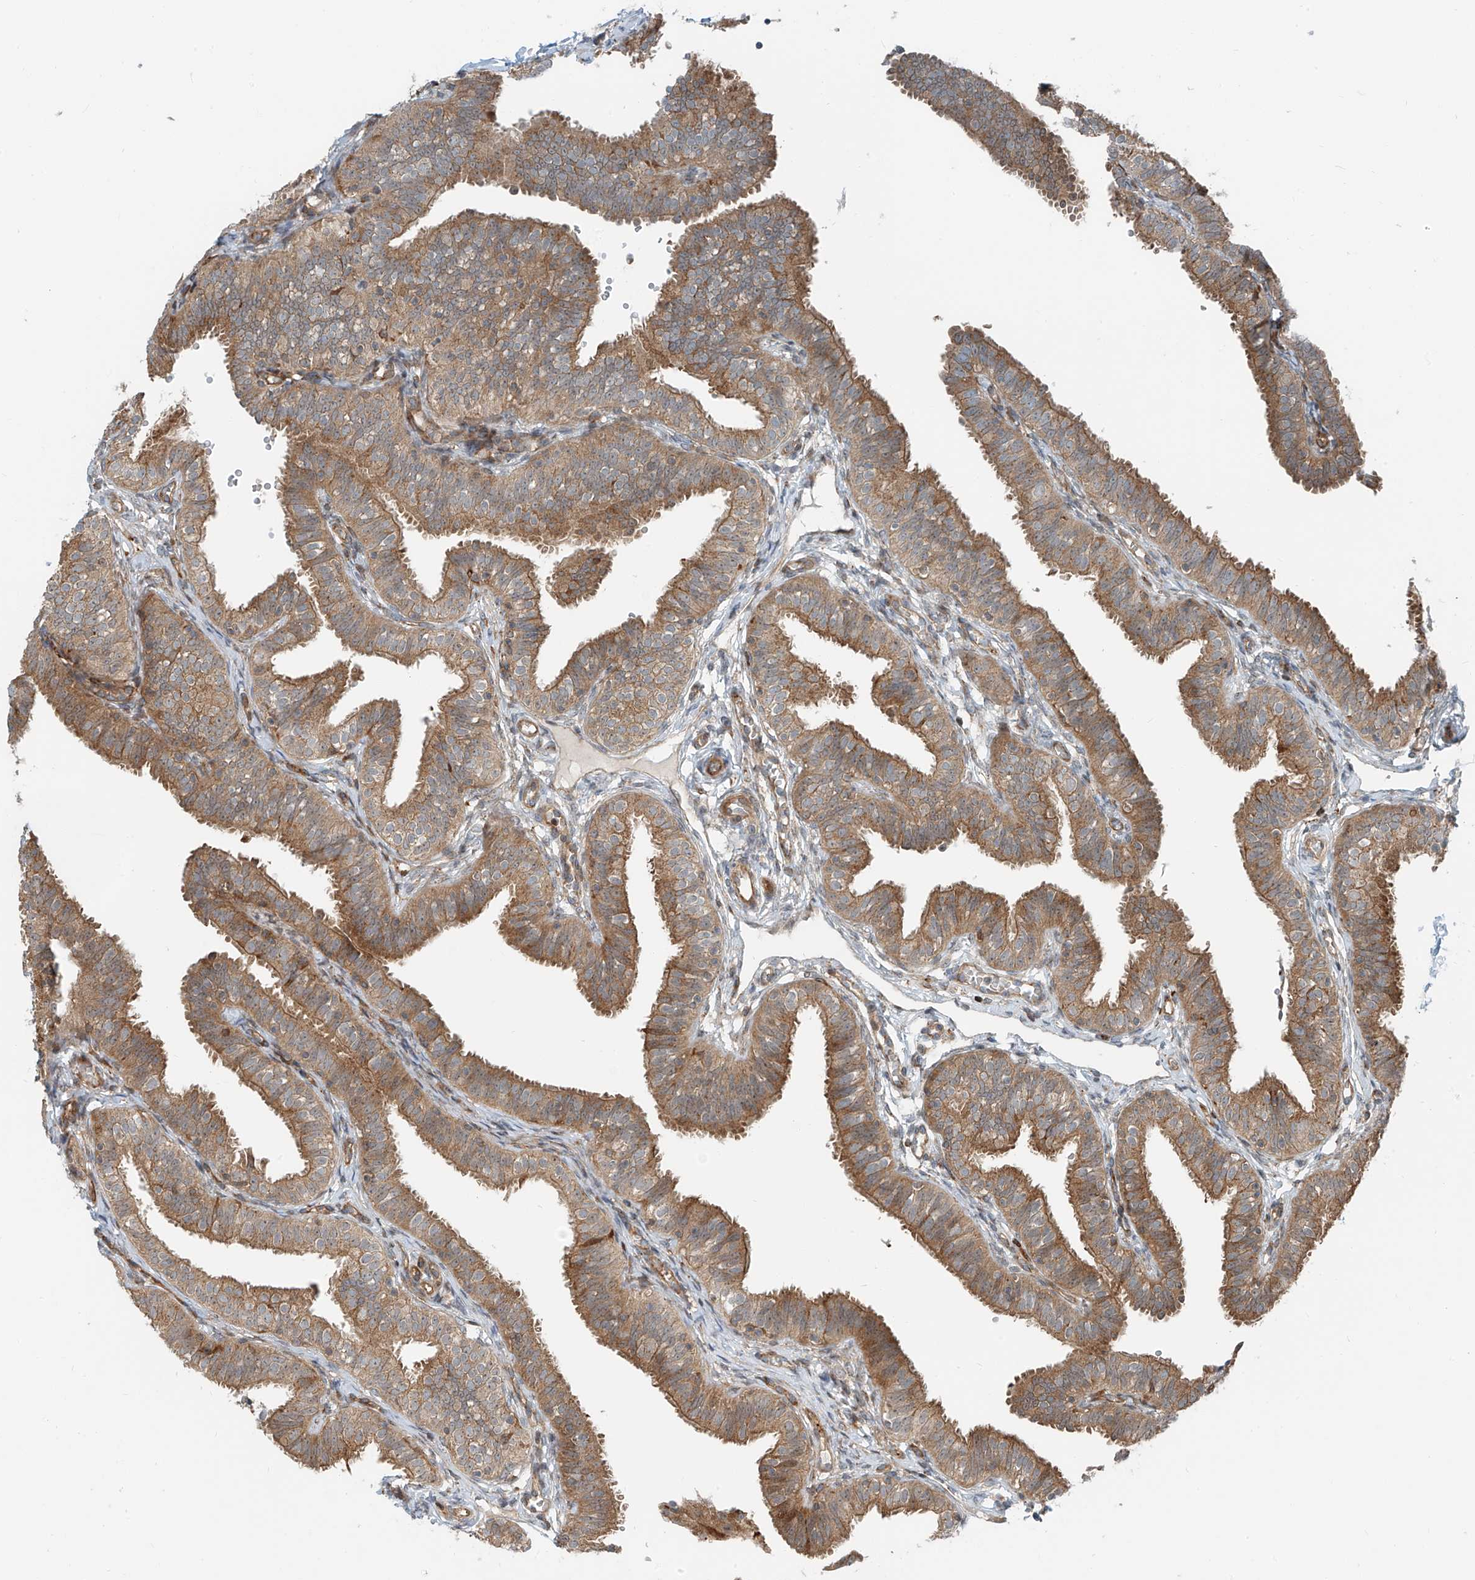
{"staining": {"intensity": "moderate", "quantity": ">75%", "location": "cytoplasmic/membranous"}, "tissue": "fallopian tube", "cell_type": "Glandular cells", "image_type": "normal", "snomed": [{"axis": "morphology", "description": "Normal tissue, NOS"}, {"axis": "topography", "description": "Fallopian tube"}], "caption": "This photomicrograph shows unremarkable fallopian tube stained with IHC to label a protein in brown. The cytoplasmic/membranous of glandular cells show moderate positivity for the protein. Nuclei are counter-stained blue.", "gene": "USP48", "patient": {"sex": "female", "age": 35}}